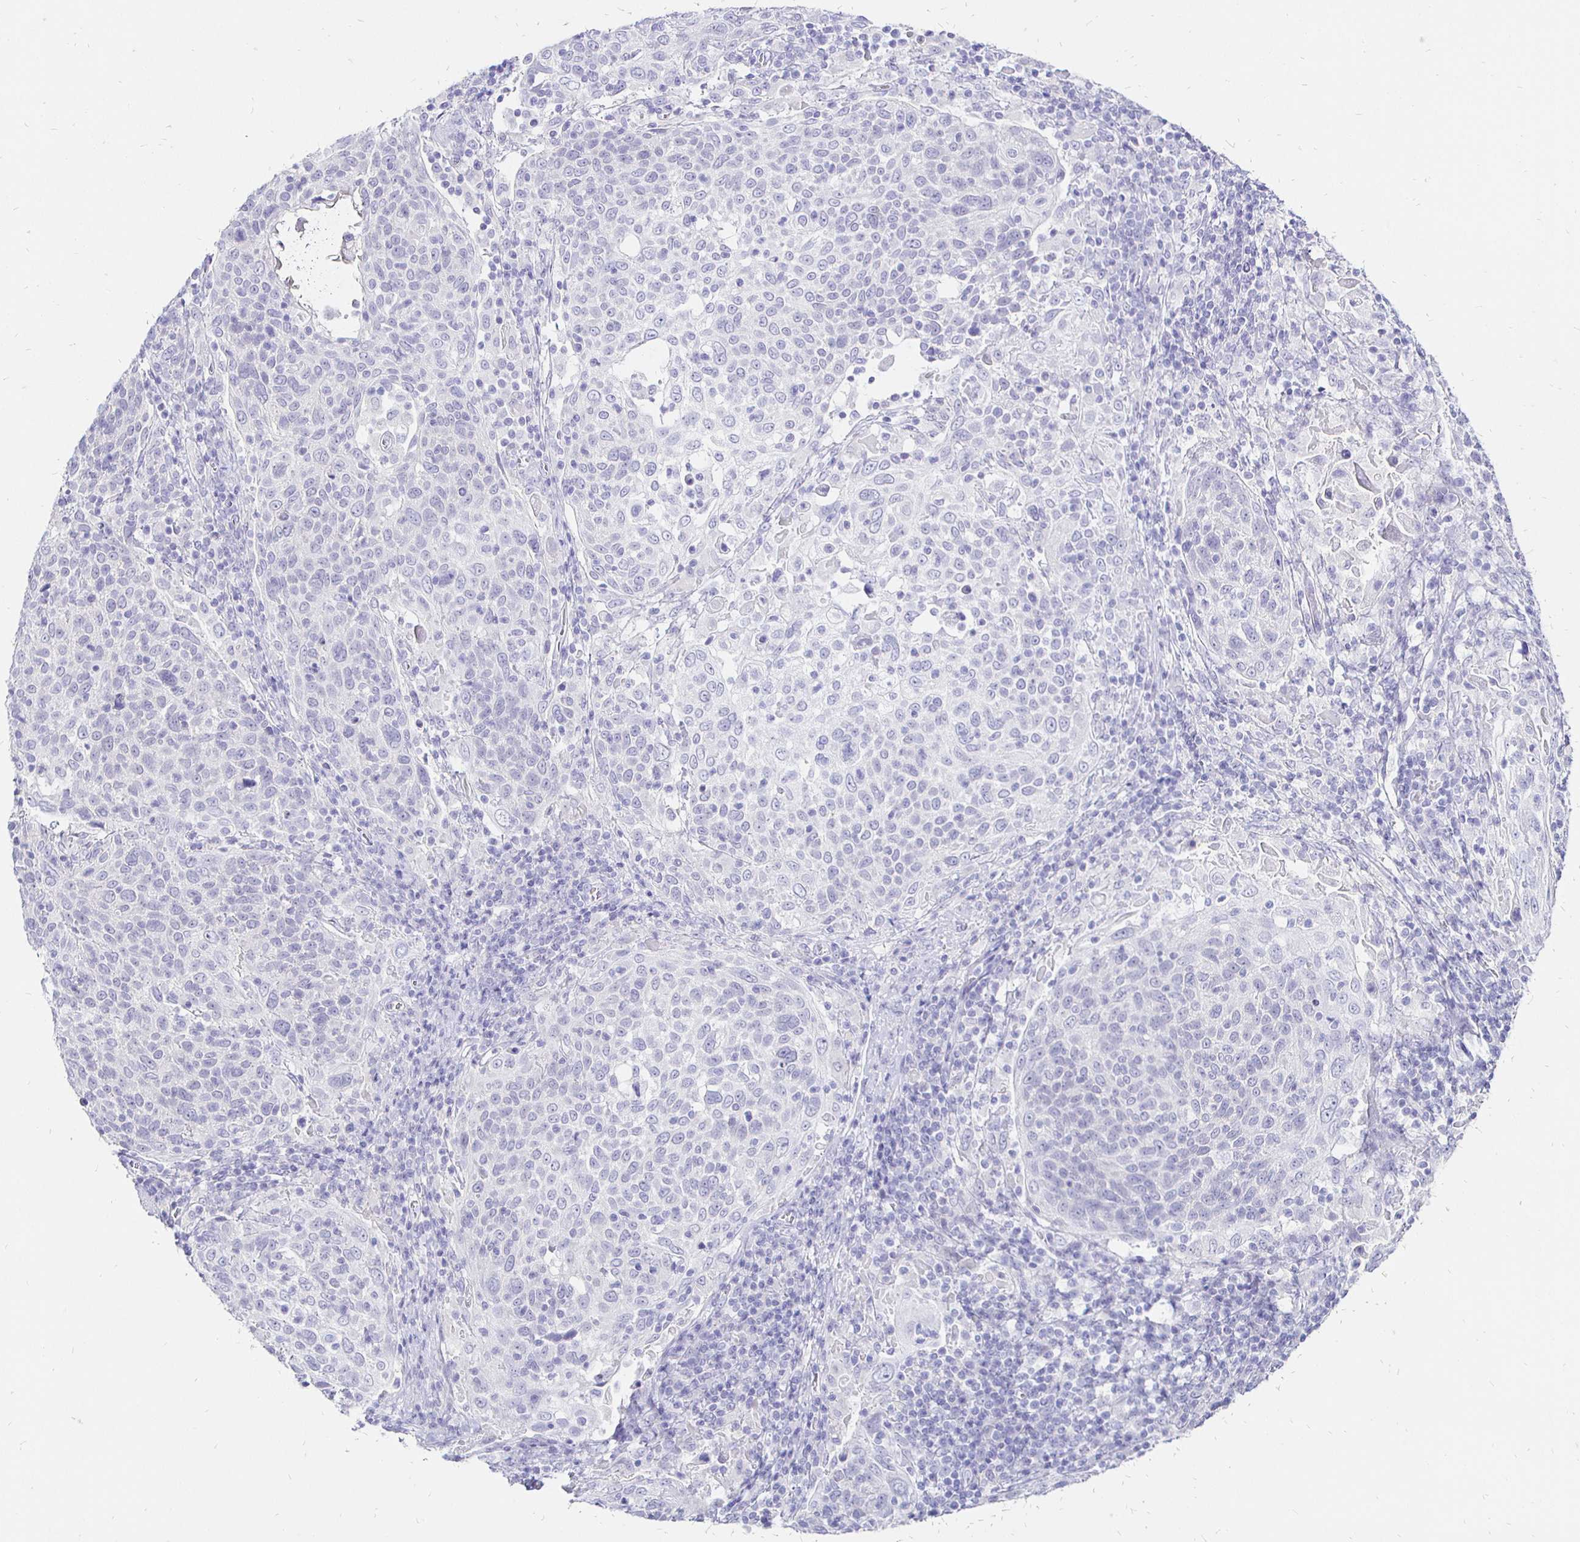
{"staining": {"intensity": "negative", "quantity": "none", "location": "none"}, "tissue": "cervical cancer", "cell_type": "Tumor cells", "image_type": "cancer", "snomed": [{"axis": "morphology", "description": "Squamous cell carcinoma, NOS"}, {"axis": "topography", "description": "Cervix"}], "caption": "A micrograph of squamous cell carcinoma (cervical) stained for a protein shows no brown staining in tumor cells. (Brightfield microscopy of DAB (3,3'-diaminobenzidine) IHC at high magnification).", "gene": "IRGC", "patient": {"sex": "female", "age": 61}}